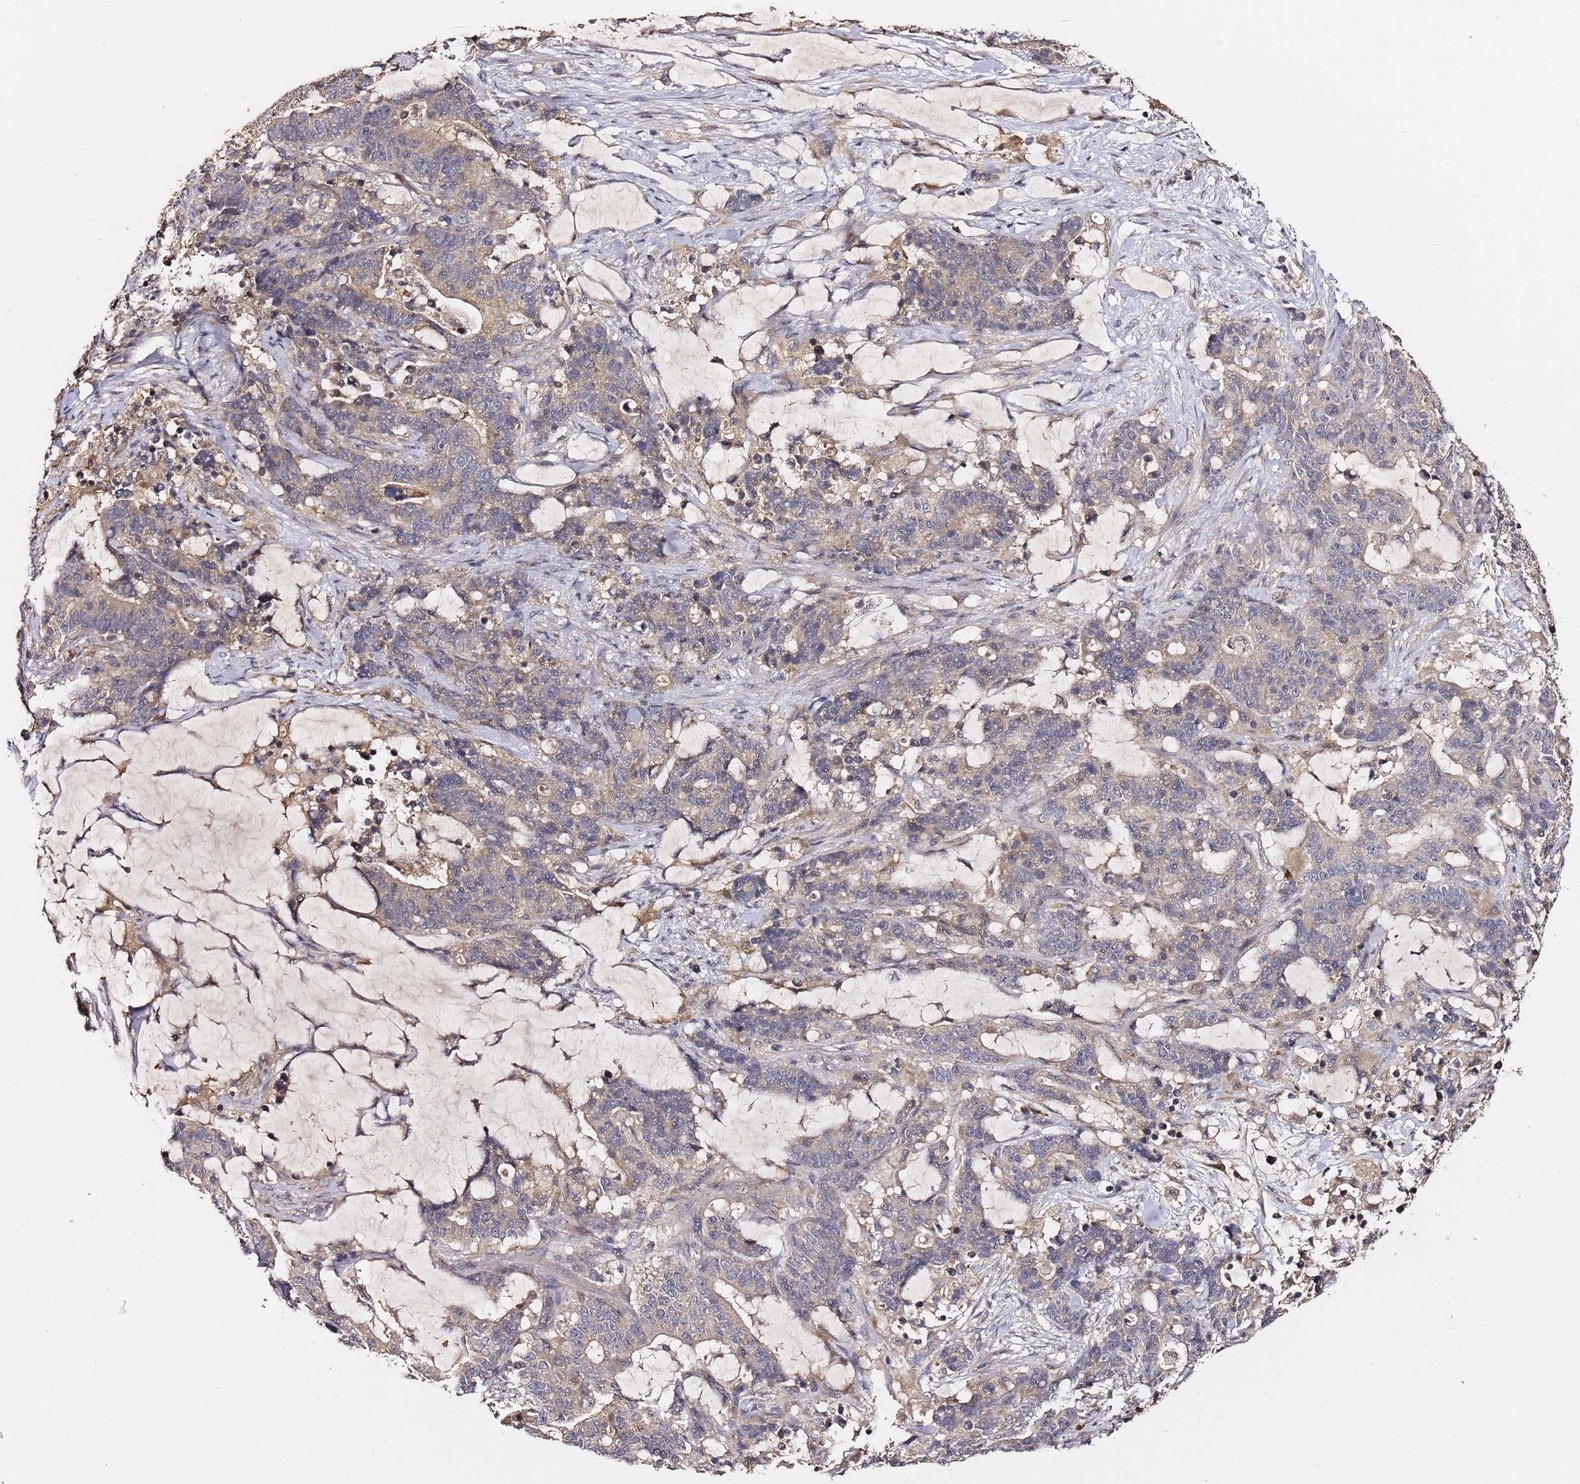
{"staining": {"intensity": "weak", "quantity": "<25%", "location": "cytoplasmic/membranous"}, "tissue": "stomach cancer", "cell_type": "Tumor cells", "image_type": "cancer", "snomed": [{"axis": "morphology", "description": "Normal tissue, NOS"}, {"axis": "morphology", "description": "Adenocarcinoma, NOS"}, {"axis": "topography", "description": "Stomach"}], "caption": "Tumor cells are negative for protein expression in human stomach adenocarcinoma.", "gene": "C6orf136", "patient": {"sex": "female", "age": 64}}